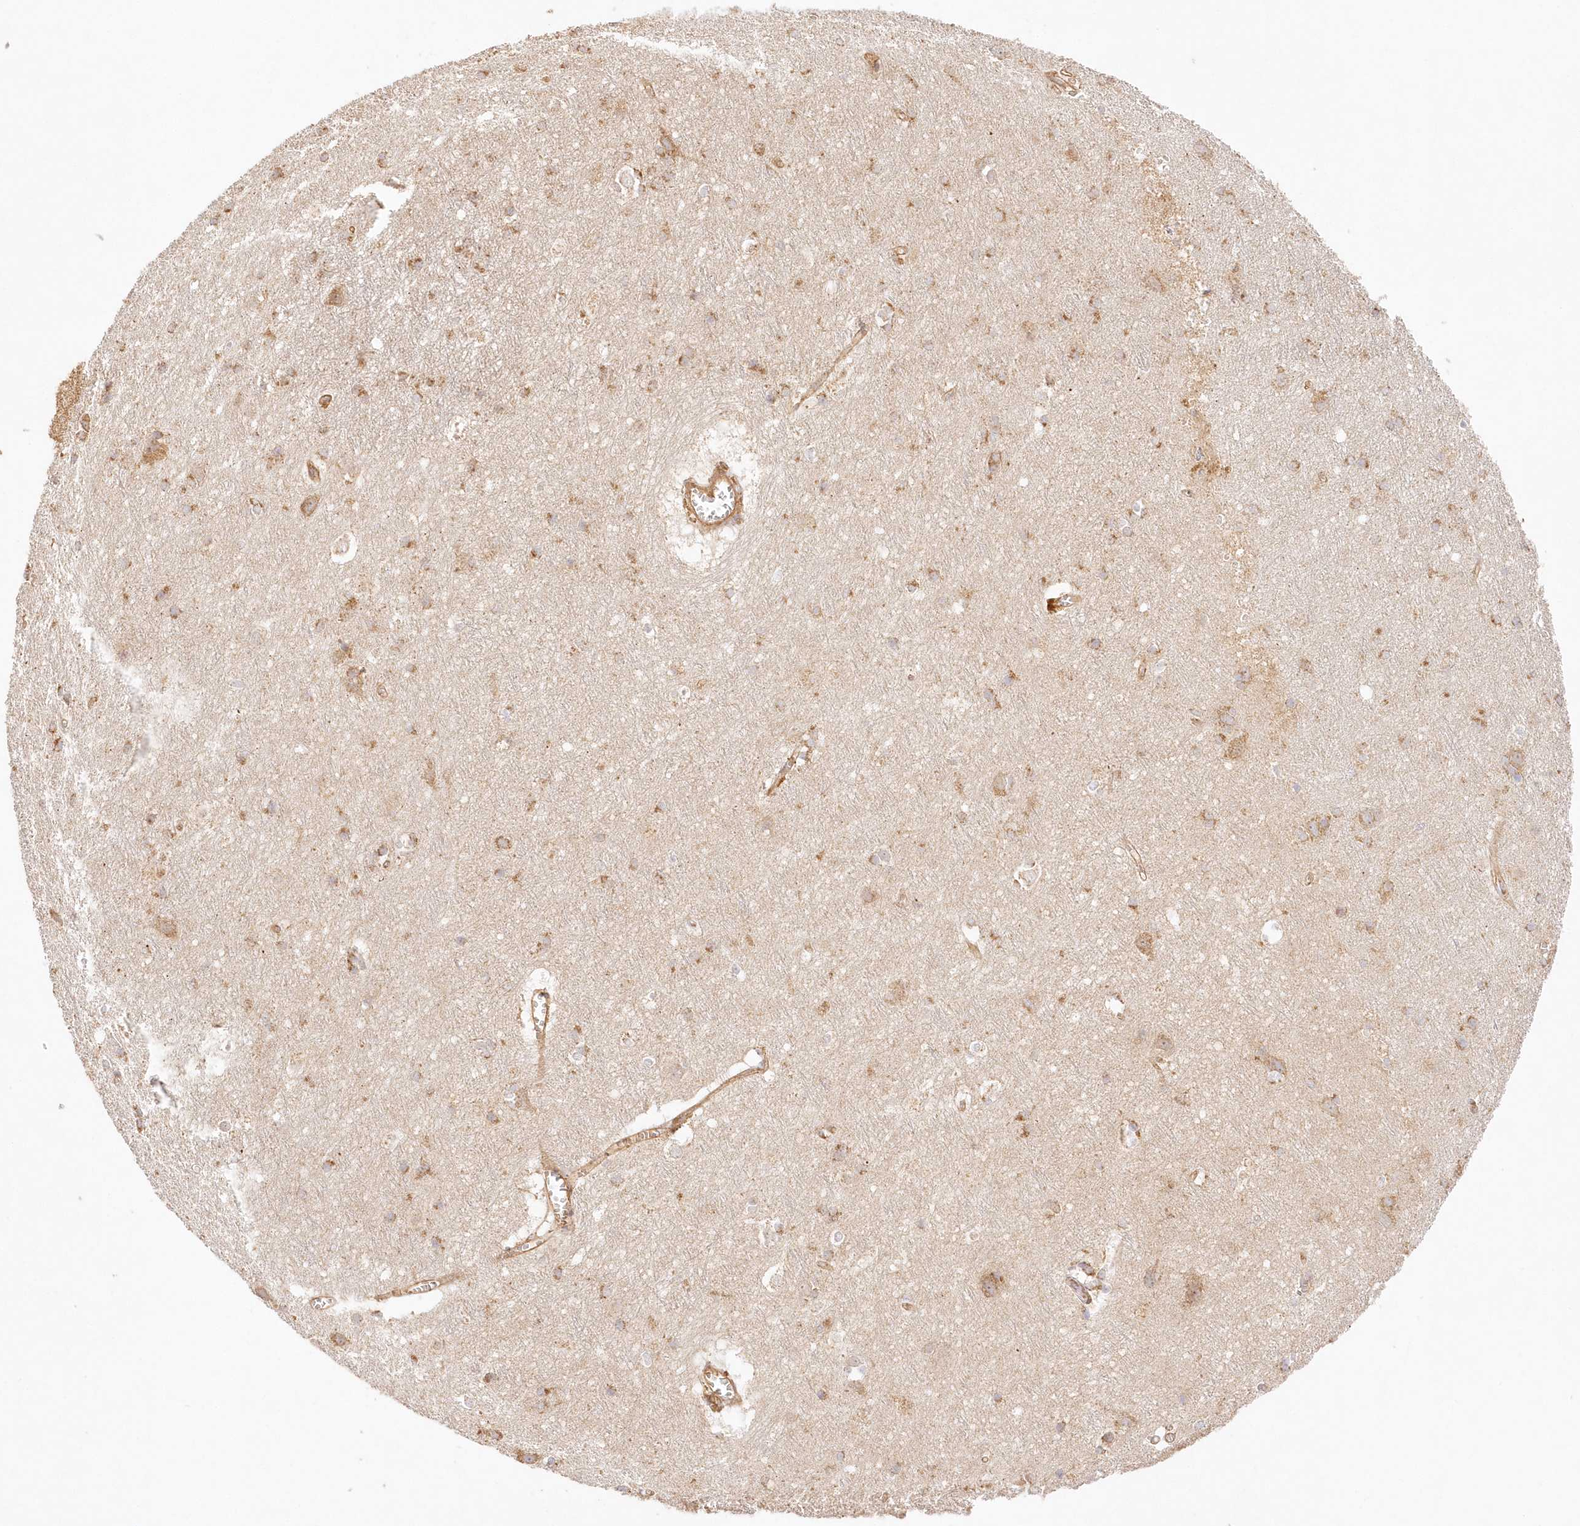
{"staining": {"intensity": "moderate", "quantity": ">75%", "location": "cytoplasmic/membranous"}, "tissue": "cerebral cortex", "cell_type": "Endothelial cells", "image_type": "normal", "snomed": [{"axis": "morphology", "description": "Normal tissue, NOS"}, {"axis": "topography", "description": "Cerebral cortex"}], "caption": "IHC (DAB) staining of unremarkable human cerebral cortex reveals moderate cytoplasmic/membranous protein staining in about >75% of endothelial cells. The staining was performed using DAB, with brown indicating positive protein expression. Nuclei are stained blue with hematoxylin.", "gene": "KIAA0232", "patient": {"sex": "male", "age": 54}}